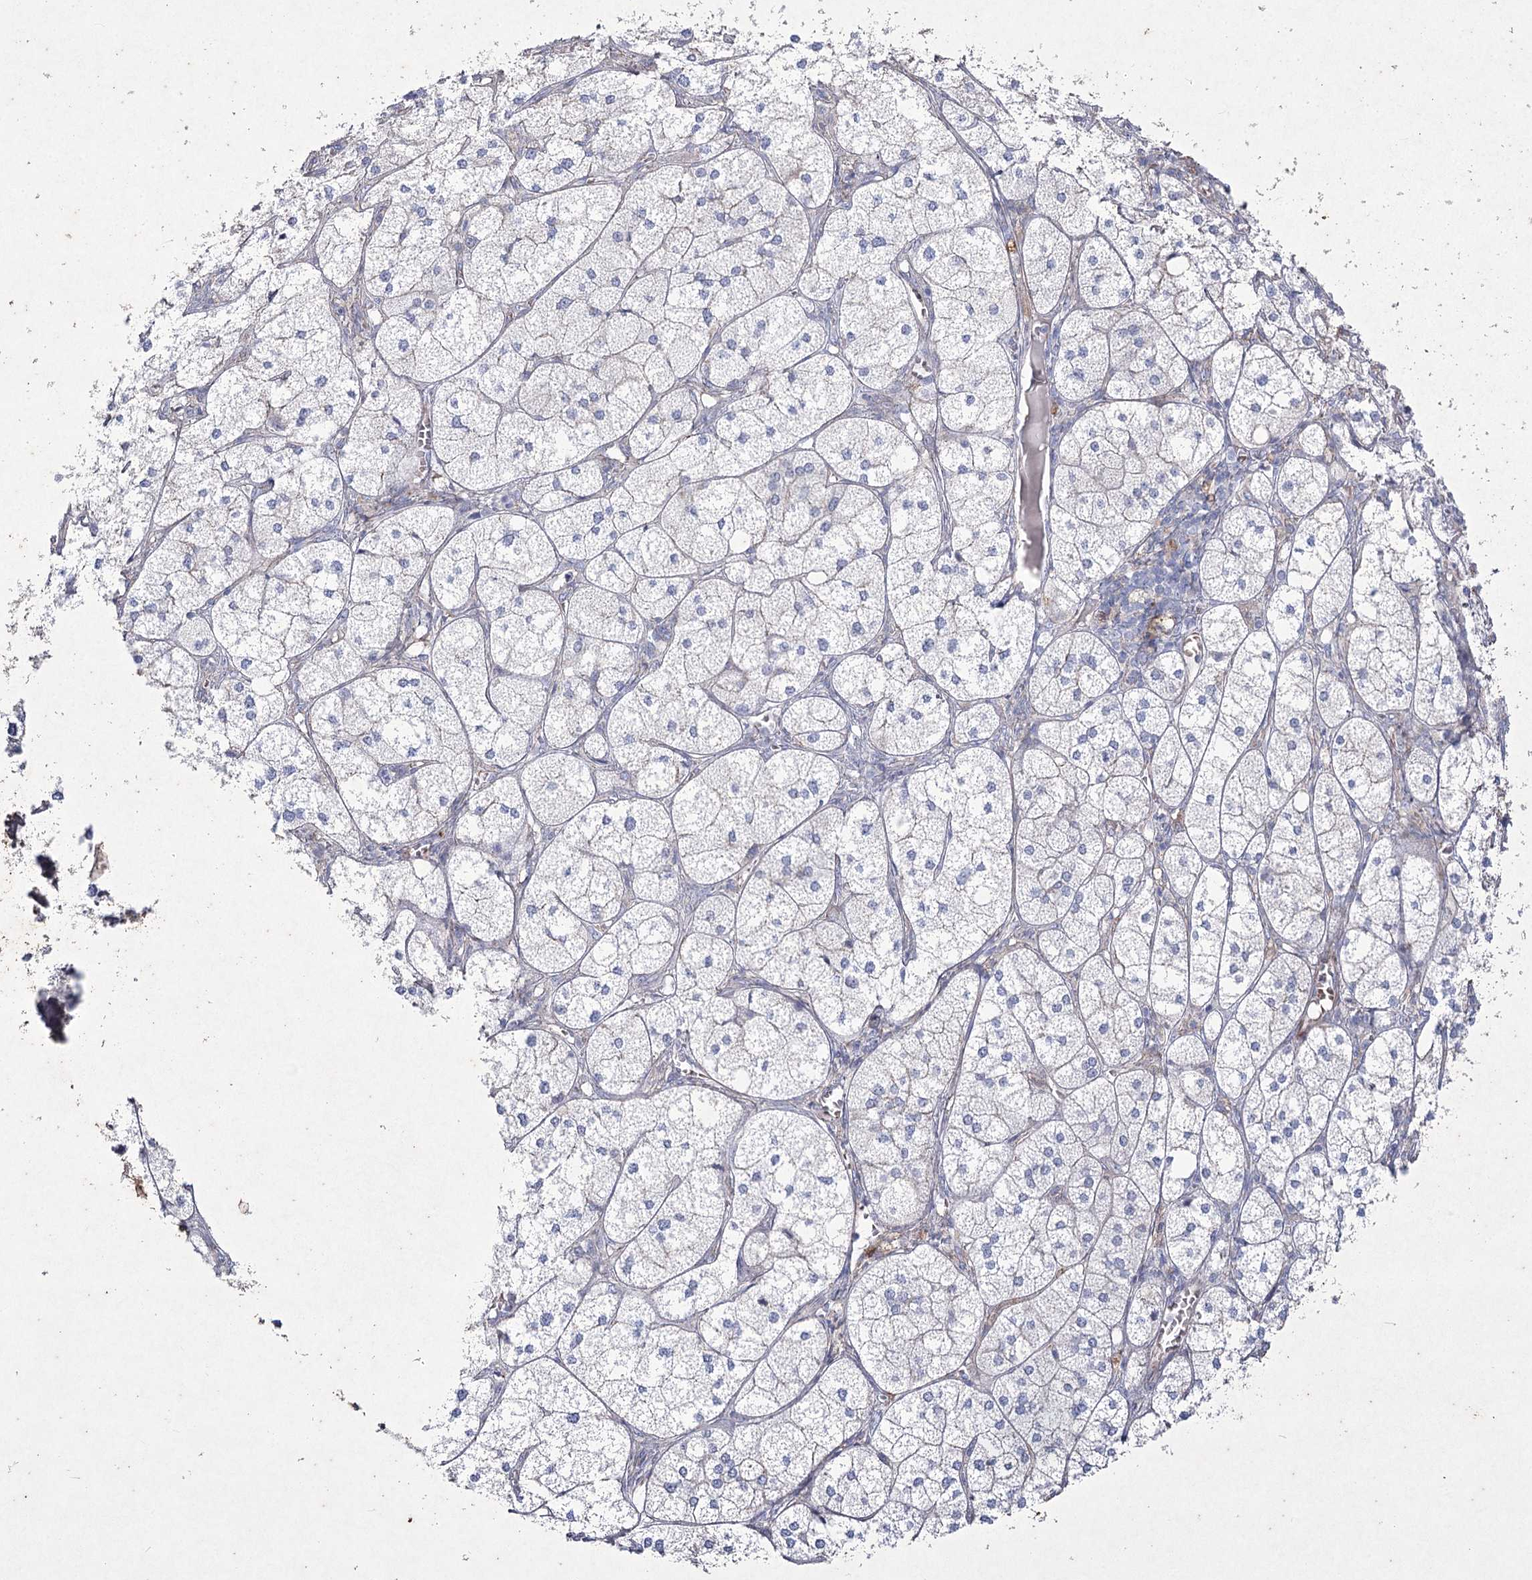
{"staining": {"intensity": "moderate", "quantity": "<25%", "location": "cytoplasmic/membranous"}, "tissue": "adrenal gland", "cell_type": "Glandular cells", "image_type": "normal", "snomed": [{"axis": "morphology", "description": "Normal tissue, NOS"}, {"axis": "topography", "description": "Adrenal gland"}], "caption": "Protein staining of unremarkable adrenal gland displays moderate cytoplasmic/membranous expression in about <25% of glandular cells.", "gene": "LDLRAD3", "patient": {"sex": "female", "age": 61}}